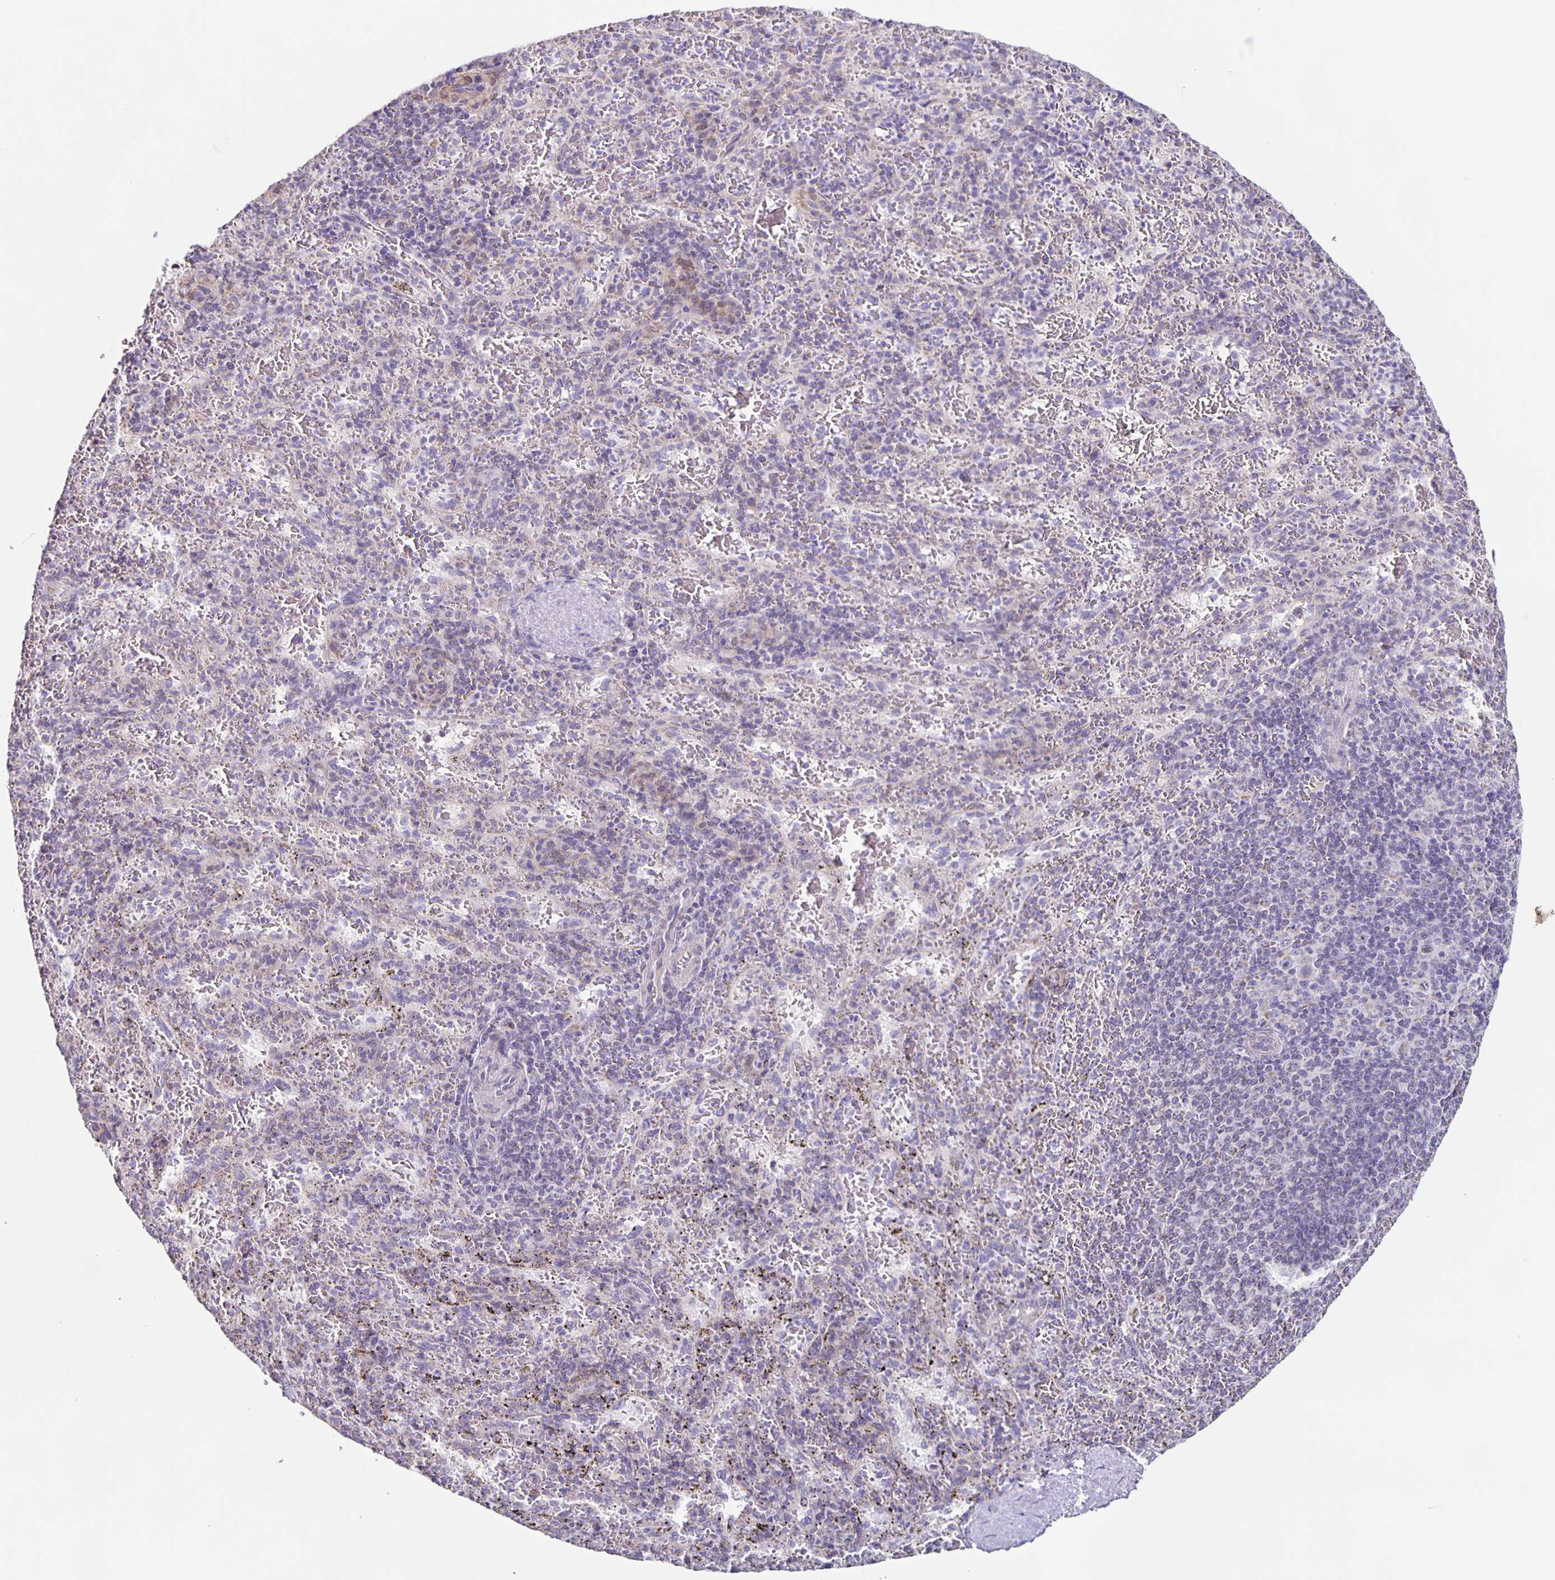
{"staining": {"intensity": "negative", "quantity": "none", "location": "none"}, "tissue": "spleen", "cell_type": "Cells in red pulp", "image_type": "normal", "snomed": [{"axis": "morphology", "description": "Normal tissue, NOS"}, {"axis": "topography", "description": "Spleen"}], "caption": "Histopathology image shows no significant protein expression in cells in red pulp of benign spleen.", "gene": "TPPP", "patient": {"sex": "male", "age": 57}}